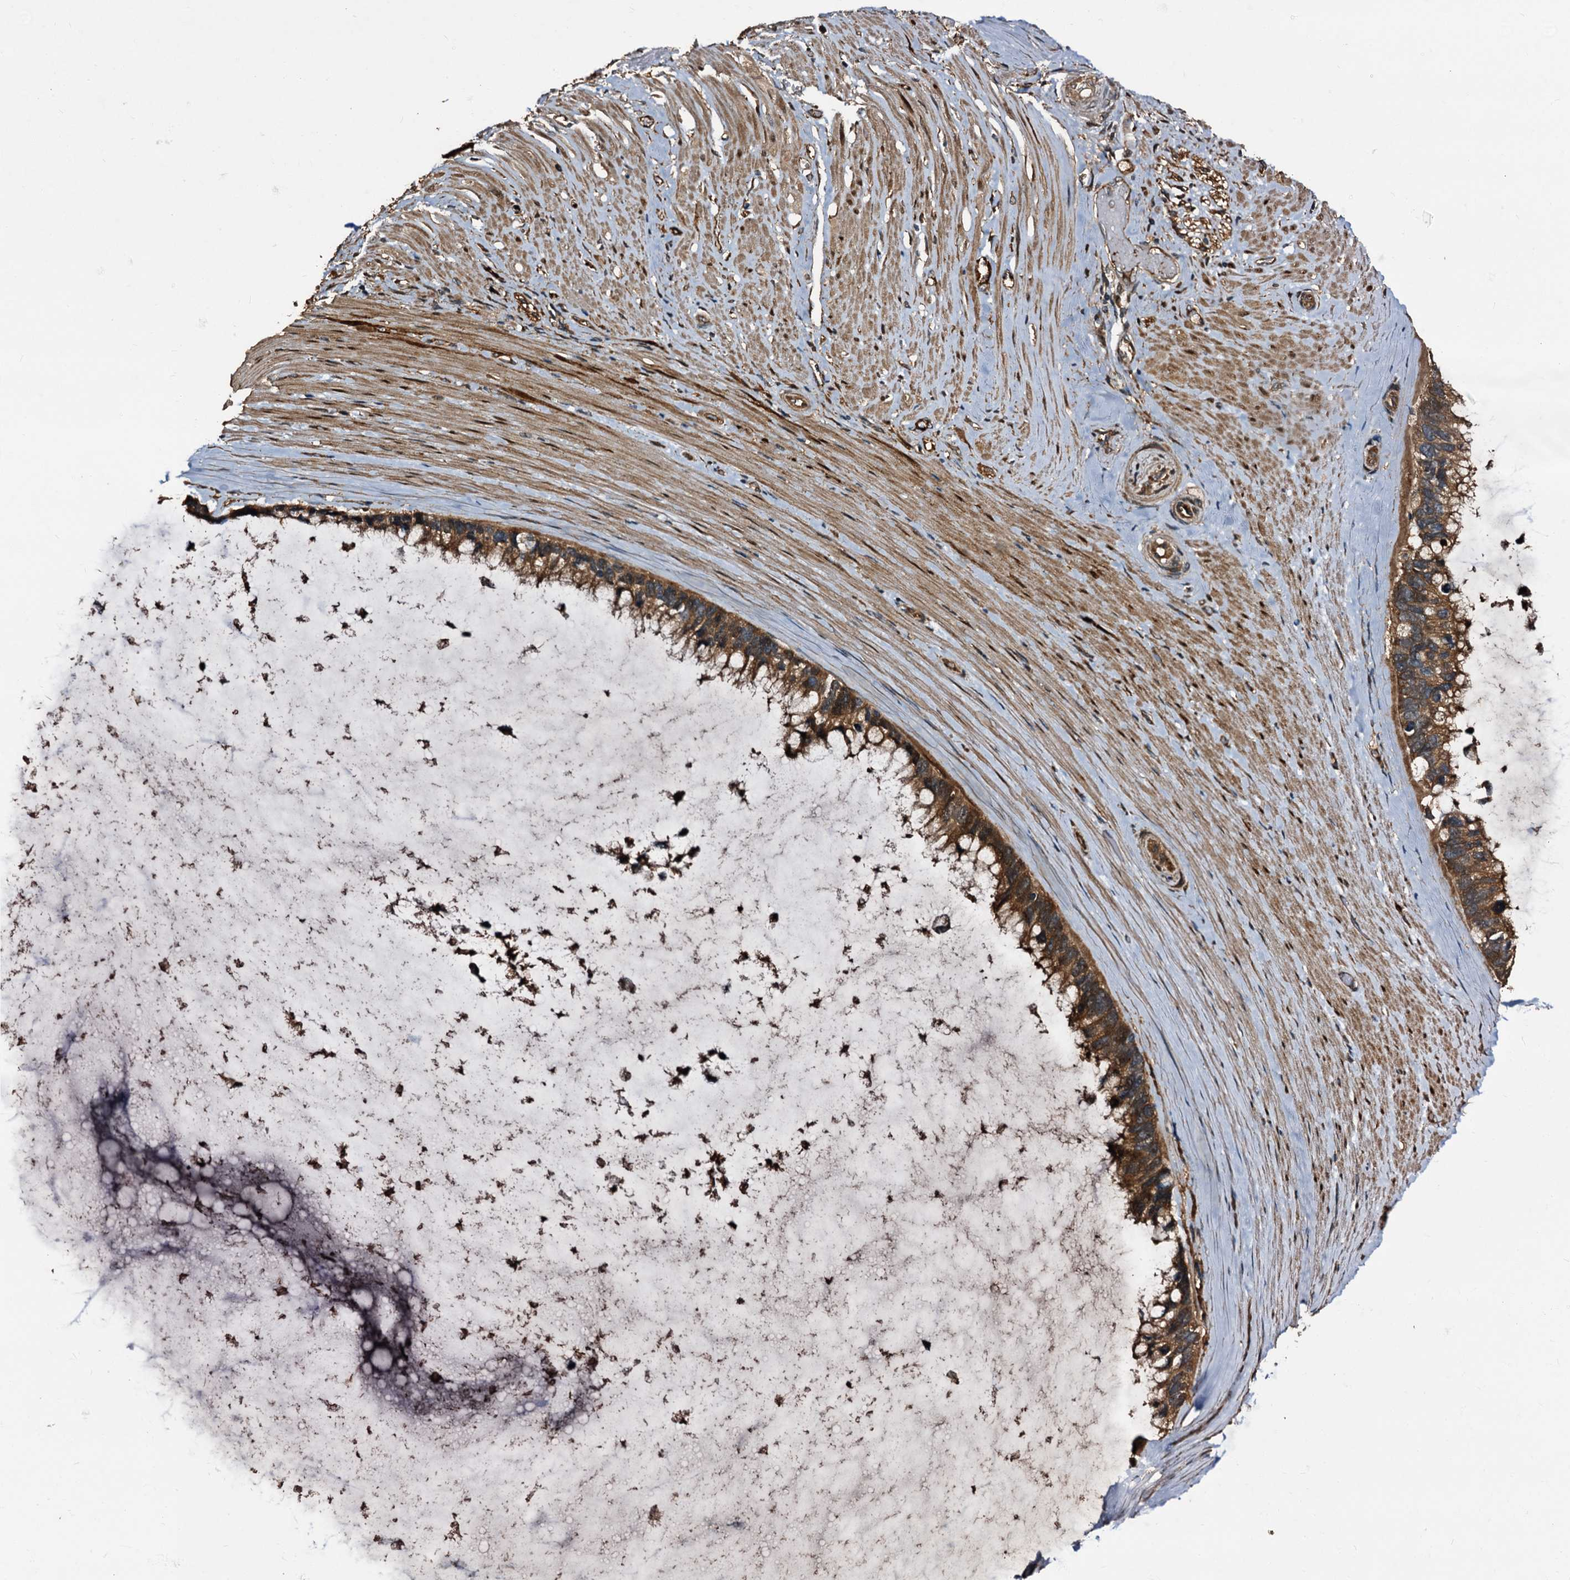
{"staining": {"intensity": "moderate", "quantity": ">75%", "location": "cytoplasmic/membranous"}, "tissue": "ovarian cancer", "cell_type": "Tumor cells", "image_type": "cancer", "snomed": [{"axis": "morphology", "description": "Cystadenocarcinoma, mucinous, NOS"}, {"axis": "topography", "description": "Ovary"}], "caption": "Immunohistochemistry histopathology image of neoplastic tissue: ovarian cancer stained using IHC exhibits medium levels of moderate protein expression localized specifically in the cytoplasmic/membranous of tumor cells, appearing as a cytoplasmic/membranous brown color.", "gene": "PEX5", "patient": {"sex": "female", "age": 39}}